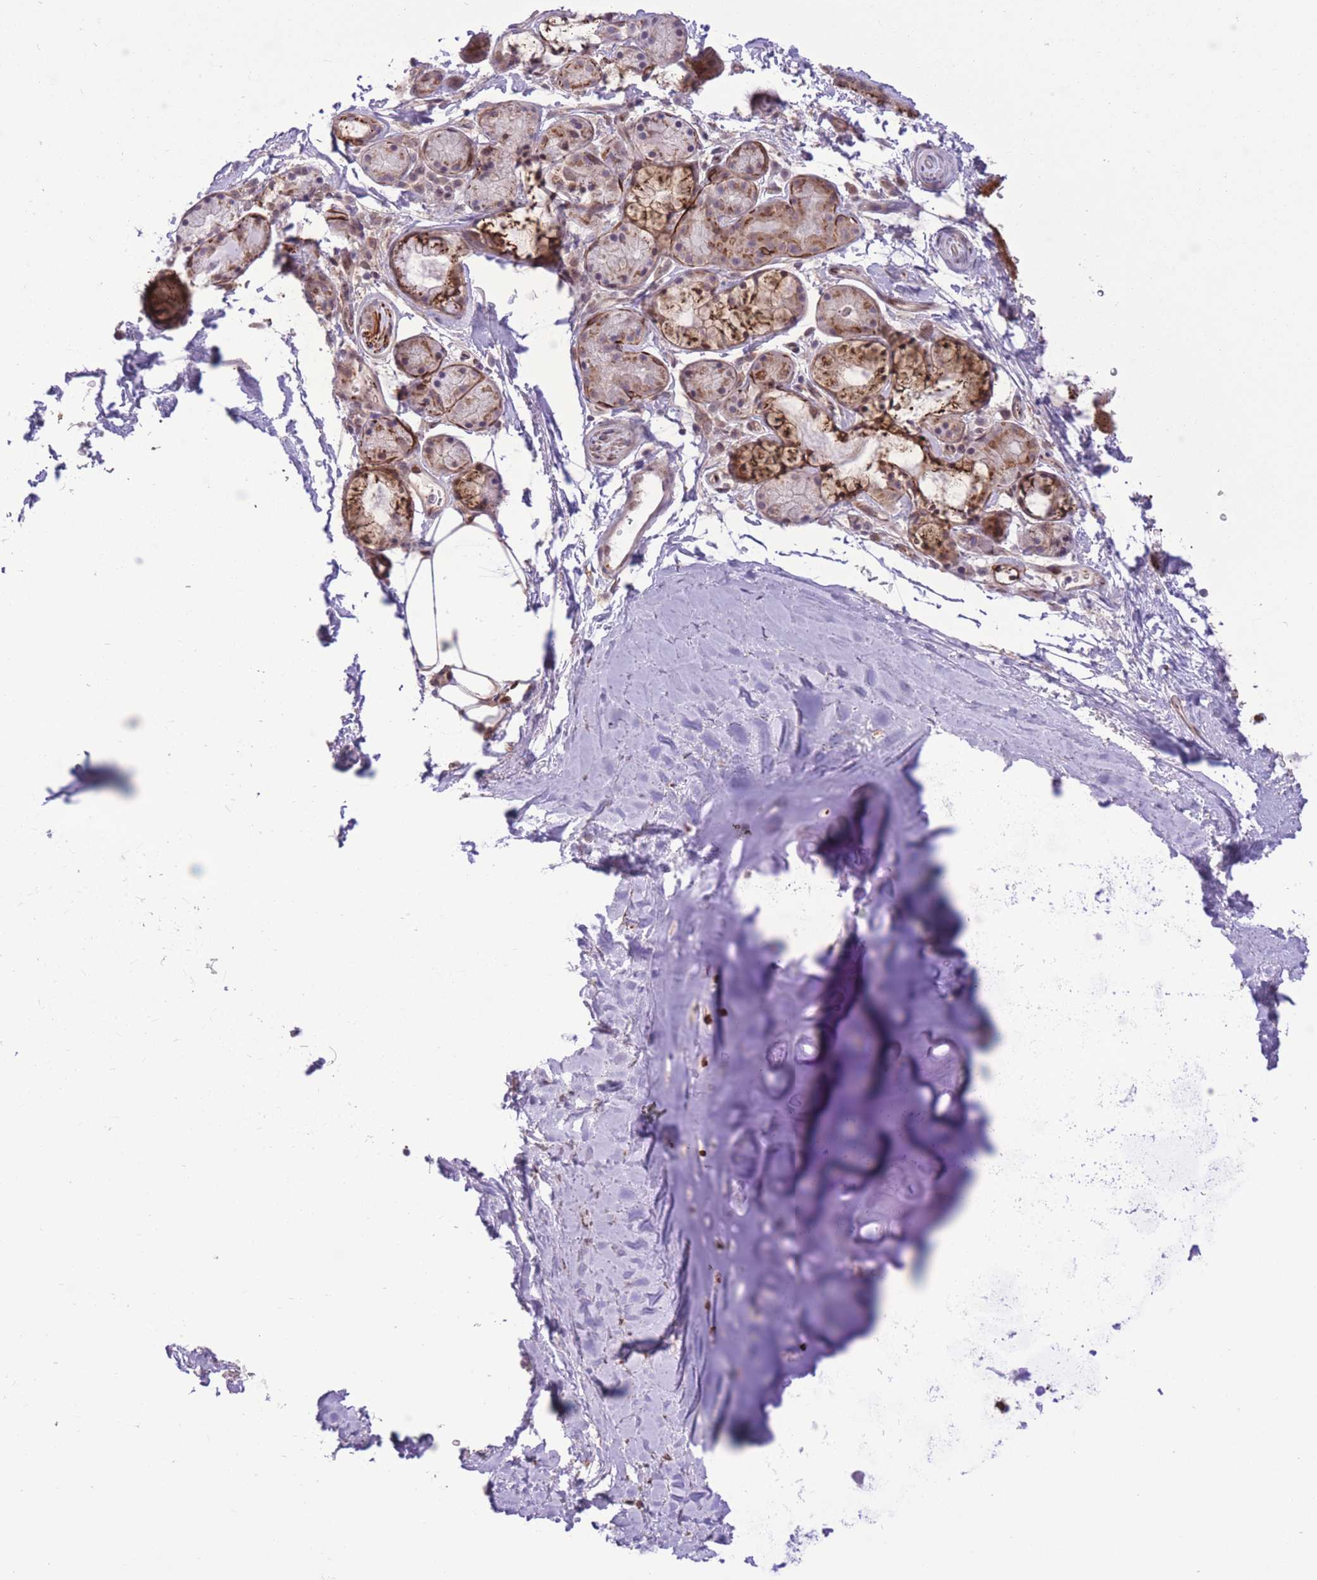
{"staining": {"intensity": "negative", "quantity": "none", "location": "none"}, "tissue": "adipose tissue", "cell_type": "Adipocytes", "image_type": "normal", "snomed": [{"axis": "morphology", "description": "Normal tissue, NOS"}, {"axis": "topography", "description": "Cartilage tissue"}, {"axis": "topography", "description": "Bronchus"}], "caption": "DAB immunohistochemical staining of normal human adipose tissue reveals no significant positivity in adipocytes.", "gene": "ZBED5", "patient": {"sex": "female", "age": 72}}